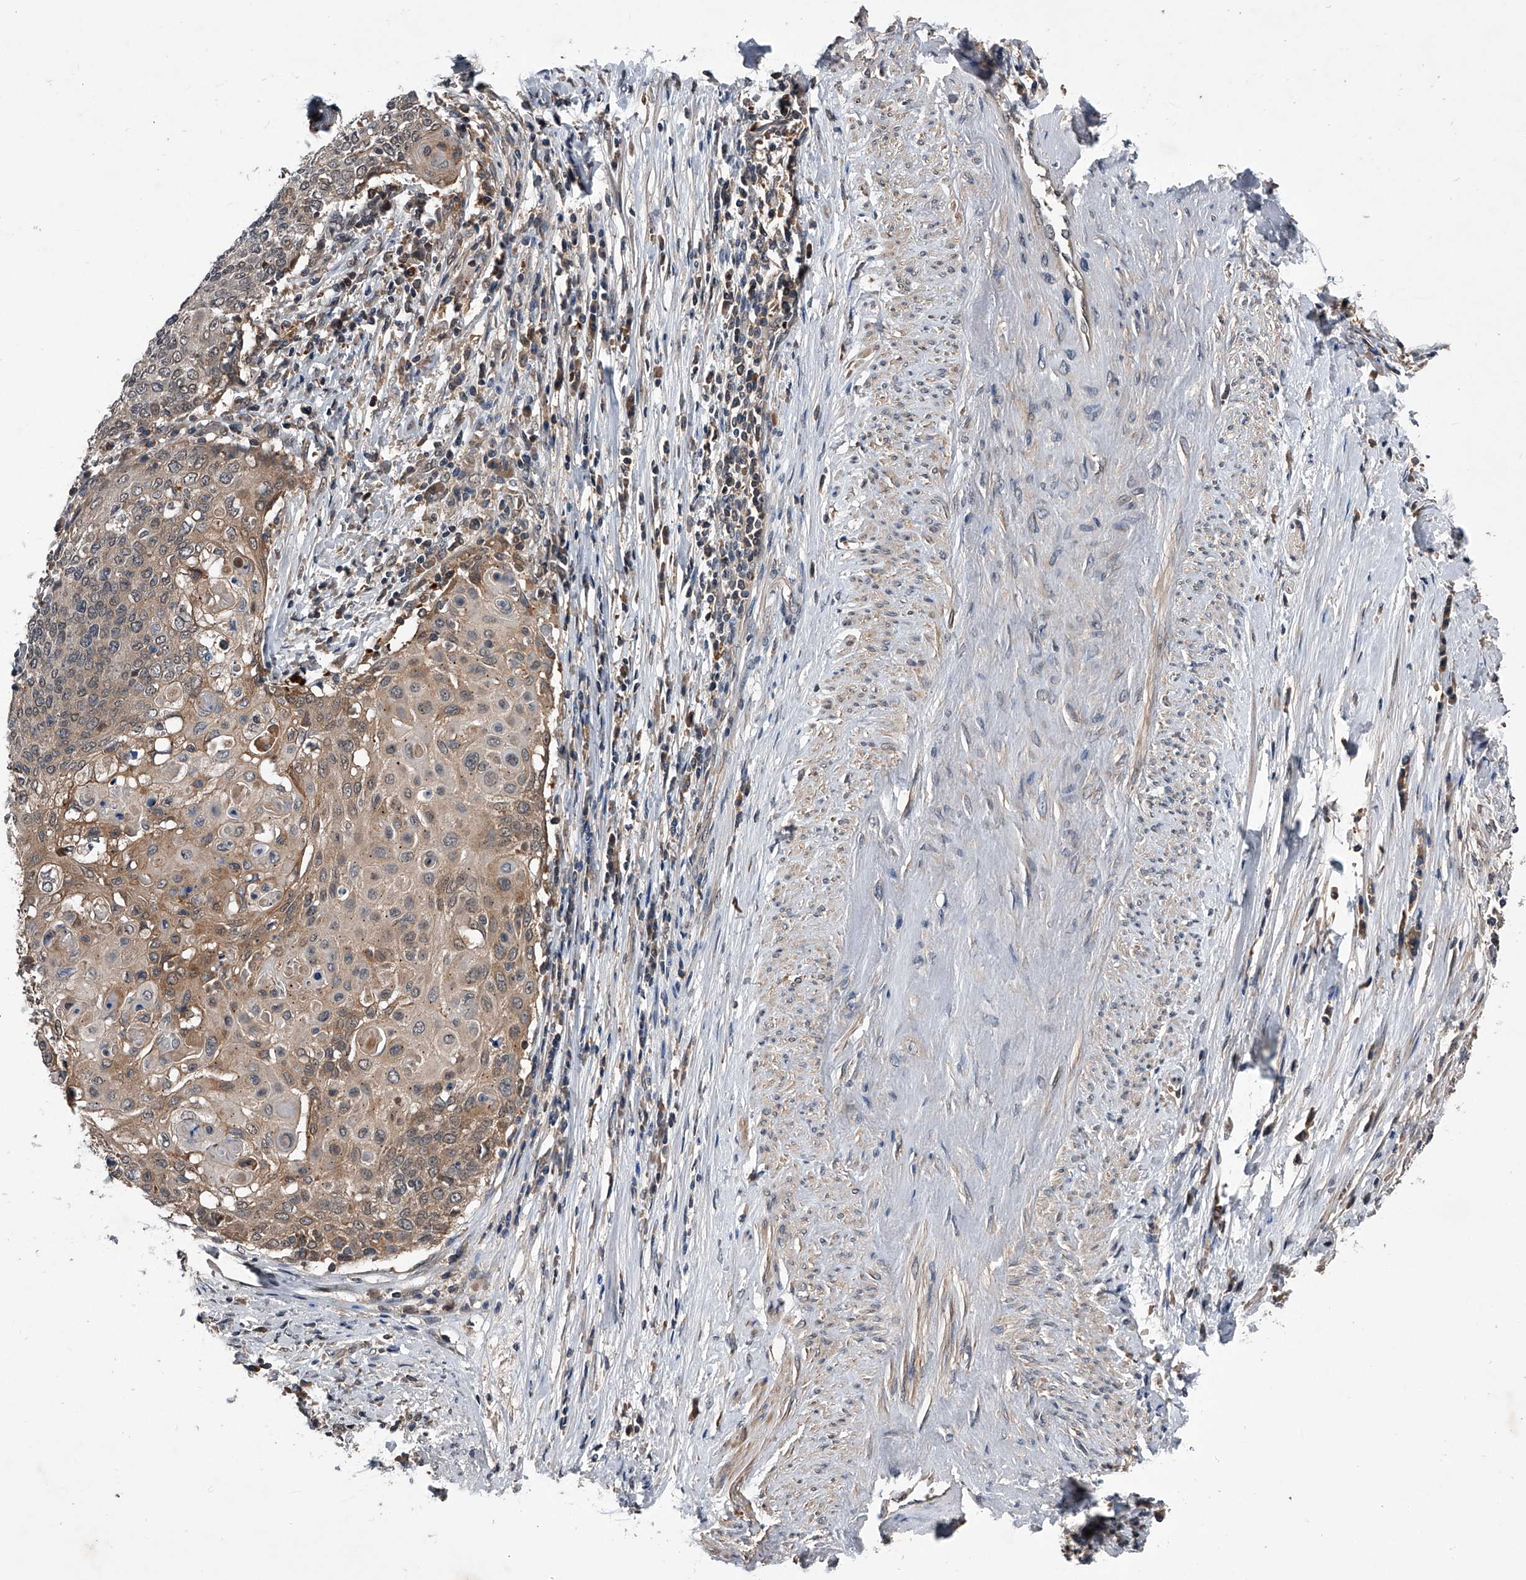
{"staining": {"intensity": "weak", "quantity": "<25%", "location": "cytoplasmic/membranous"}, "tissue": "cervical cancer", "cell_type": "Tumor cells", "image_type": "cancer", "snomed": [{"axis": "morphology", "description": "Squamous cell carcinoma, NOS"}, {"axis": "topography", "description": "Cervix"}], "caption": "Immunohistochemical staining of human squamous cell carcinoma (cervical) demonstrates no significant expression in tumor cells.", "gene": "ZNF30", "patient": {"sex": "female", "age": 39}}